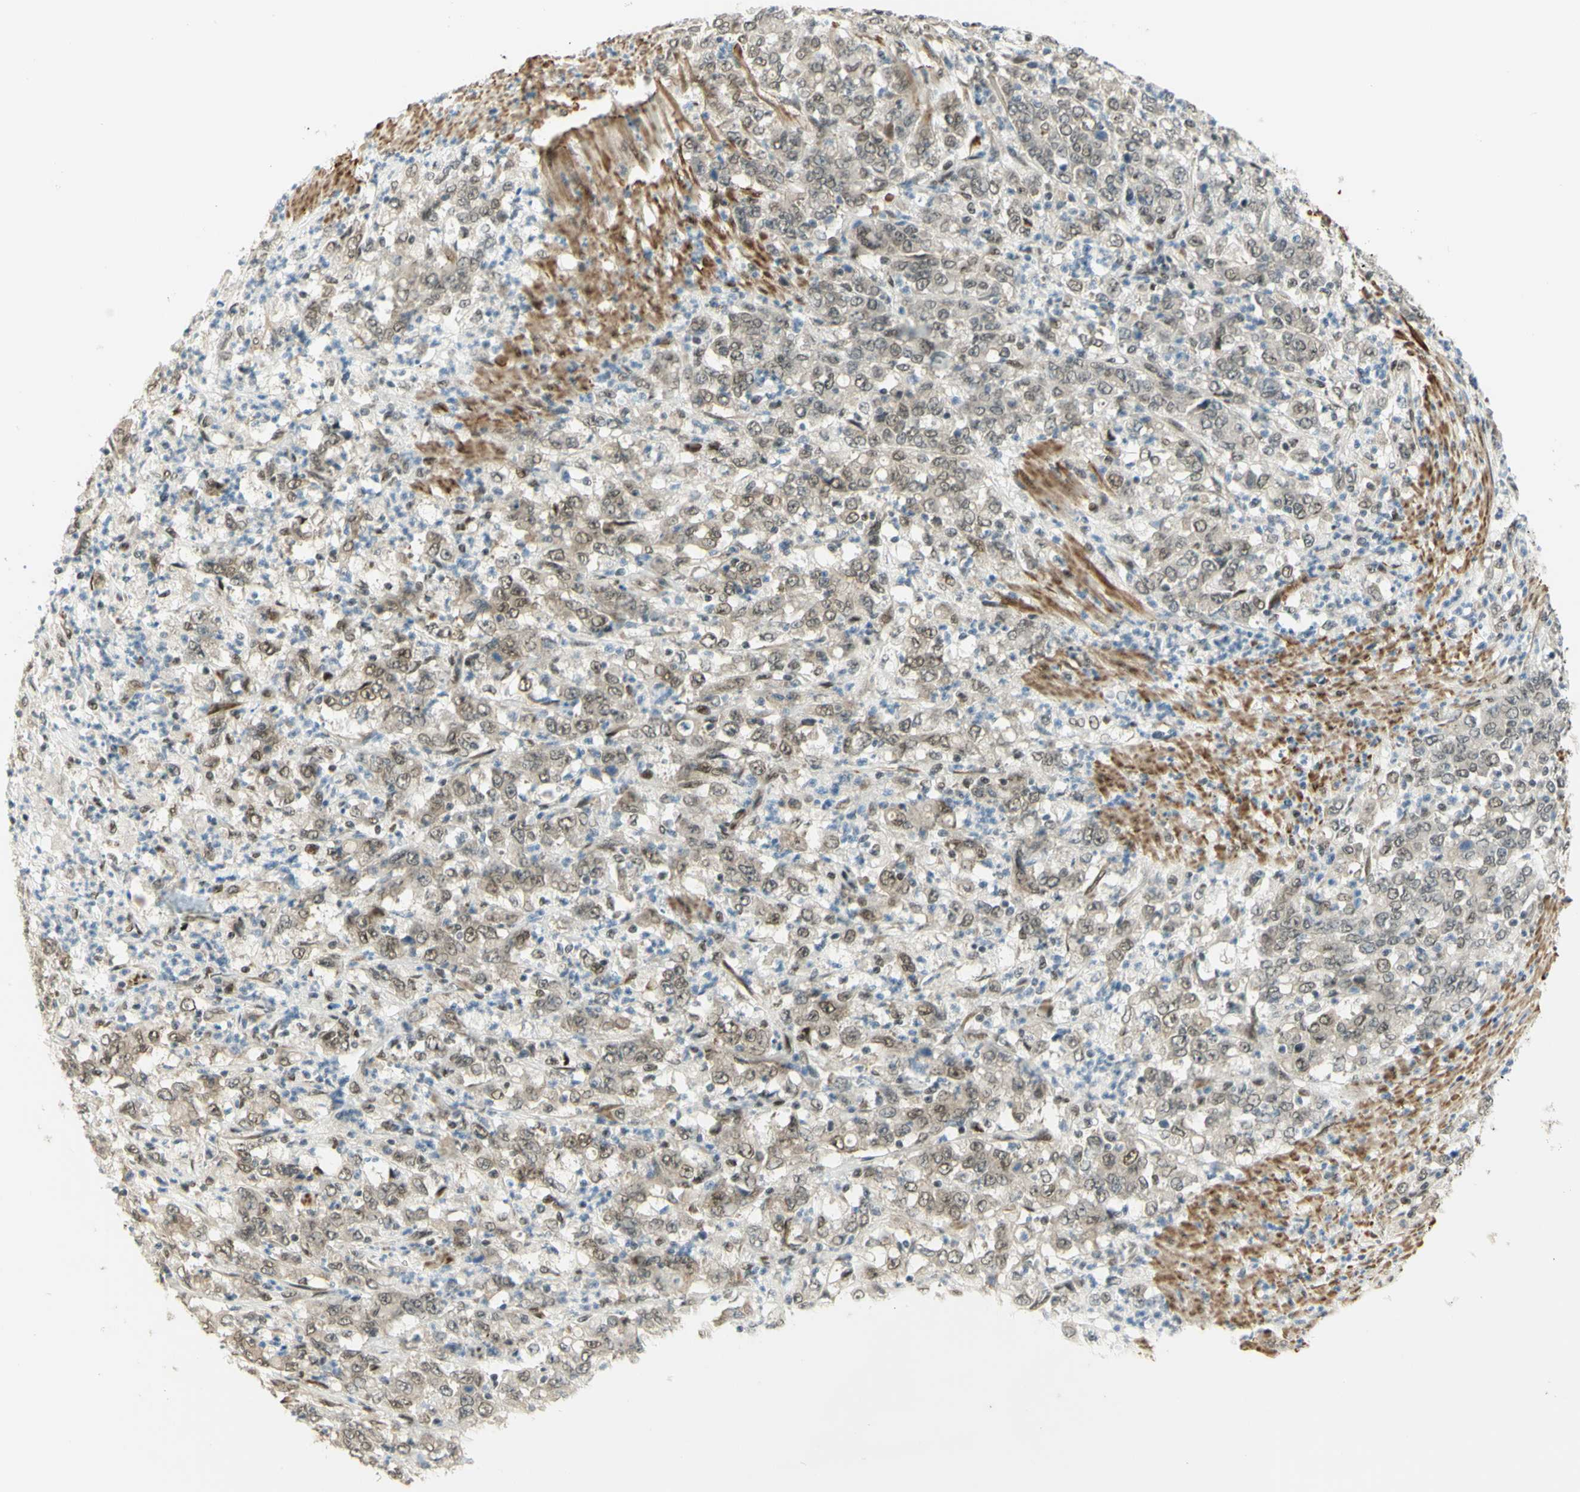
{"staining": {"intensity": "moderate", "quantity": "25%-75%", "location": "nuclear"}, "tissue": "stomach cancer", "cell_type": "Tumor cells", "image_type": "cancer", "snomed": [{"axis": "morphology", "description": "Adenocarcinoma, NOS"}, {"axis": "topography", "description": "Stomach, lower"}], "caption": "A brown stain shows moderate nuclear staining of a protein in stomach cancer (adenocarcinoma) tumor cells. The staining was performed using DAB (3,3'-diaminobenzidine), with brown indicating positive protein expression. Nuclei are stained blue with hematoxylin.", "gene": "DDX1", "patient": {"sex": "female", "age": 71}}